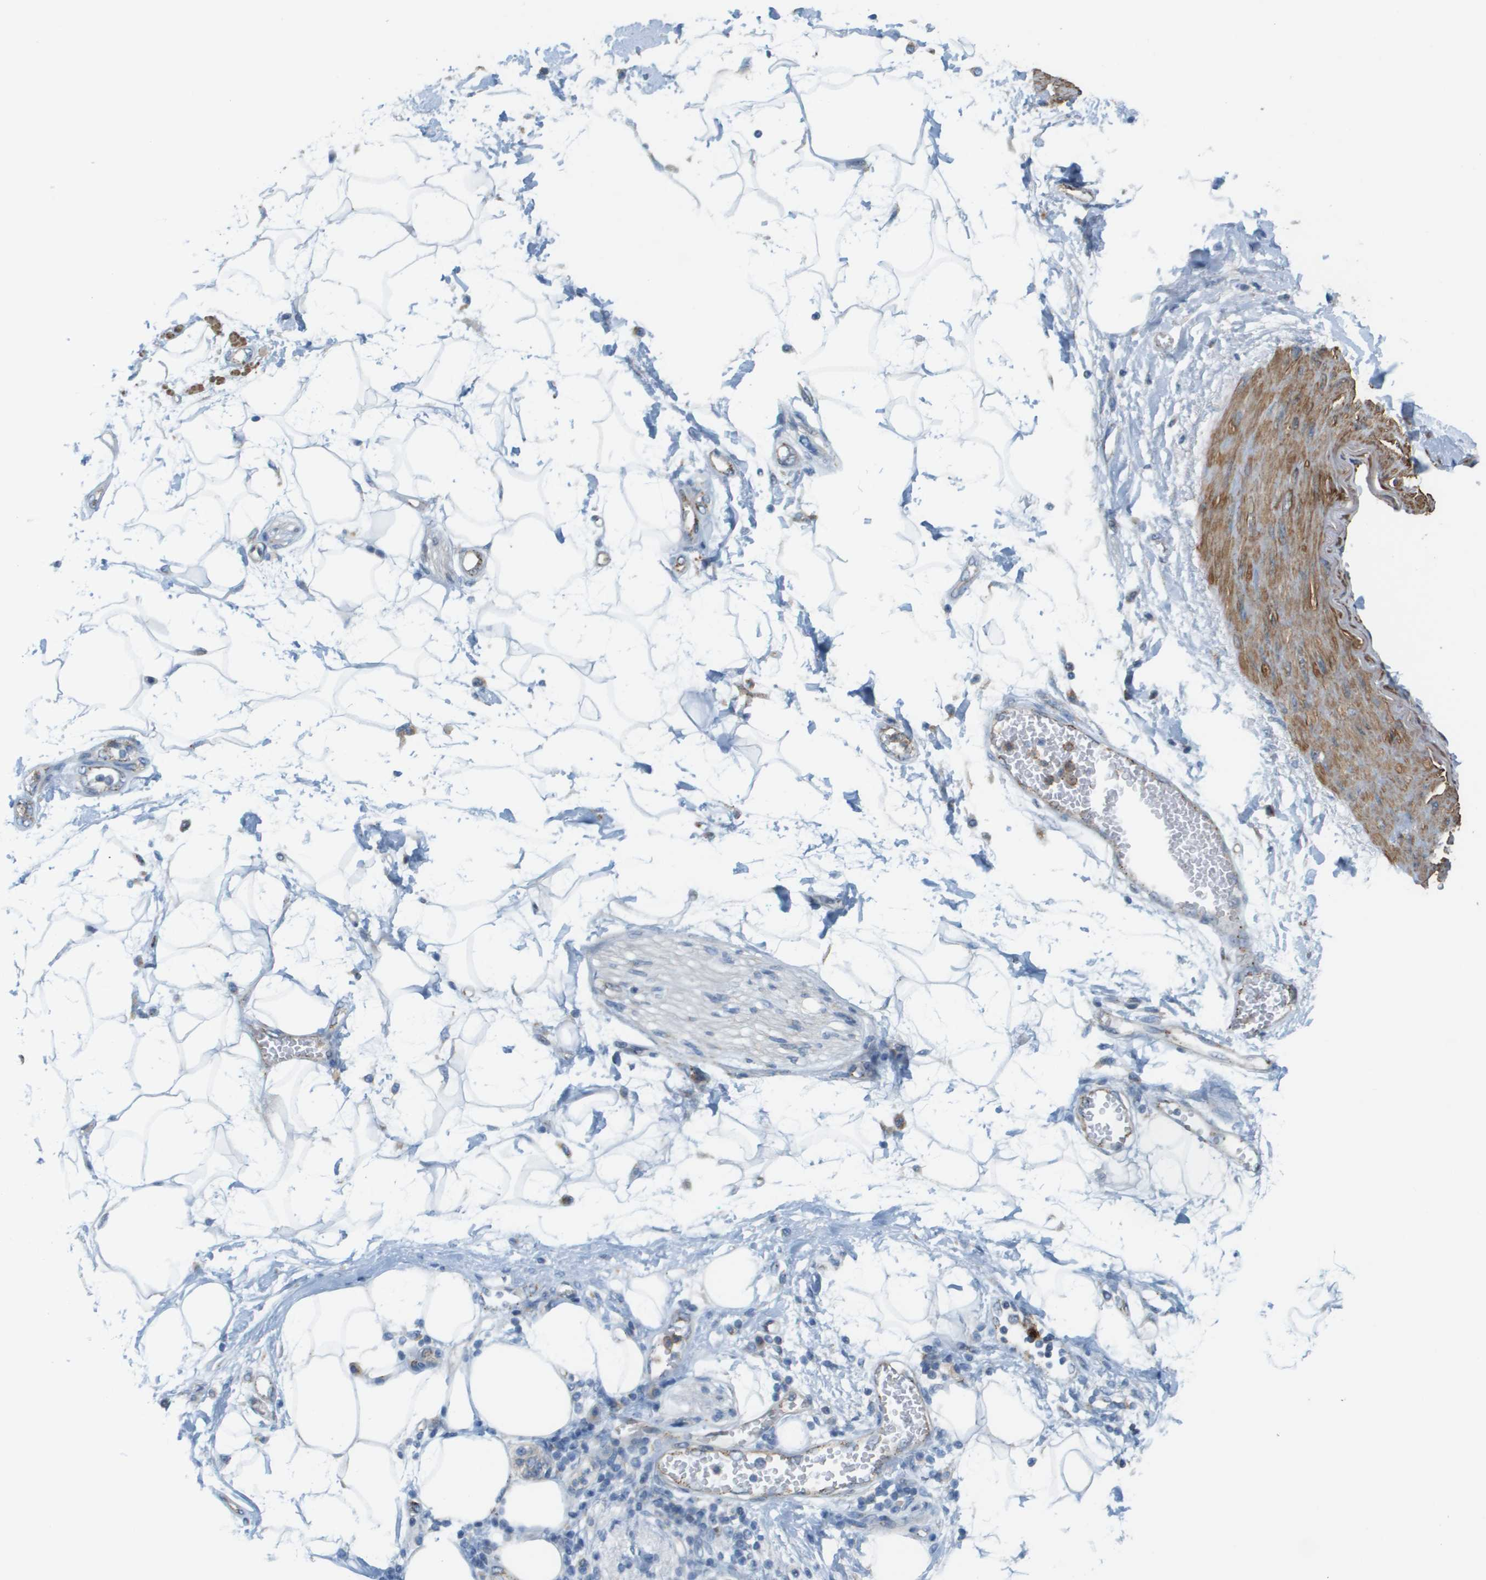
{"staining": {"intensity": "negative", "quantity": "none", "location": "none"}, "tissue": "adipose tissue", "cell_type": "Adipocytes", "image_type": "normal", "snomed": [{"axis": "morphology", "description": "Normal tissue, NOS"}, {"axis": "morphology", "description": "Adenocarcinoma, NOS"}, {"axis": "topography", "description": "Duodenum"}, {"axis": "topography", "description": "Peripheral nerve tissue"}], "caption": "This photomicrograph is of unremarkable adipose tissue stained with IHC to label a protein in brown with the nuclei are counter-stained blue. There is no staining in adipocytes.", "gene": "MYH11", "patient": {"sex": "female", "age": 60}}